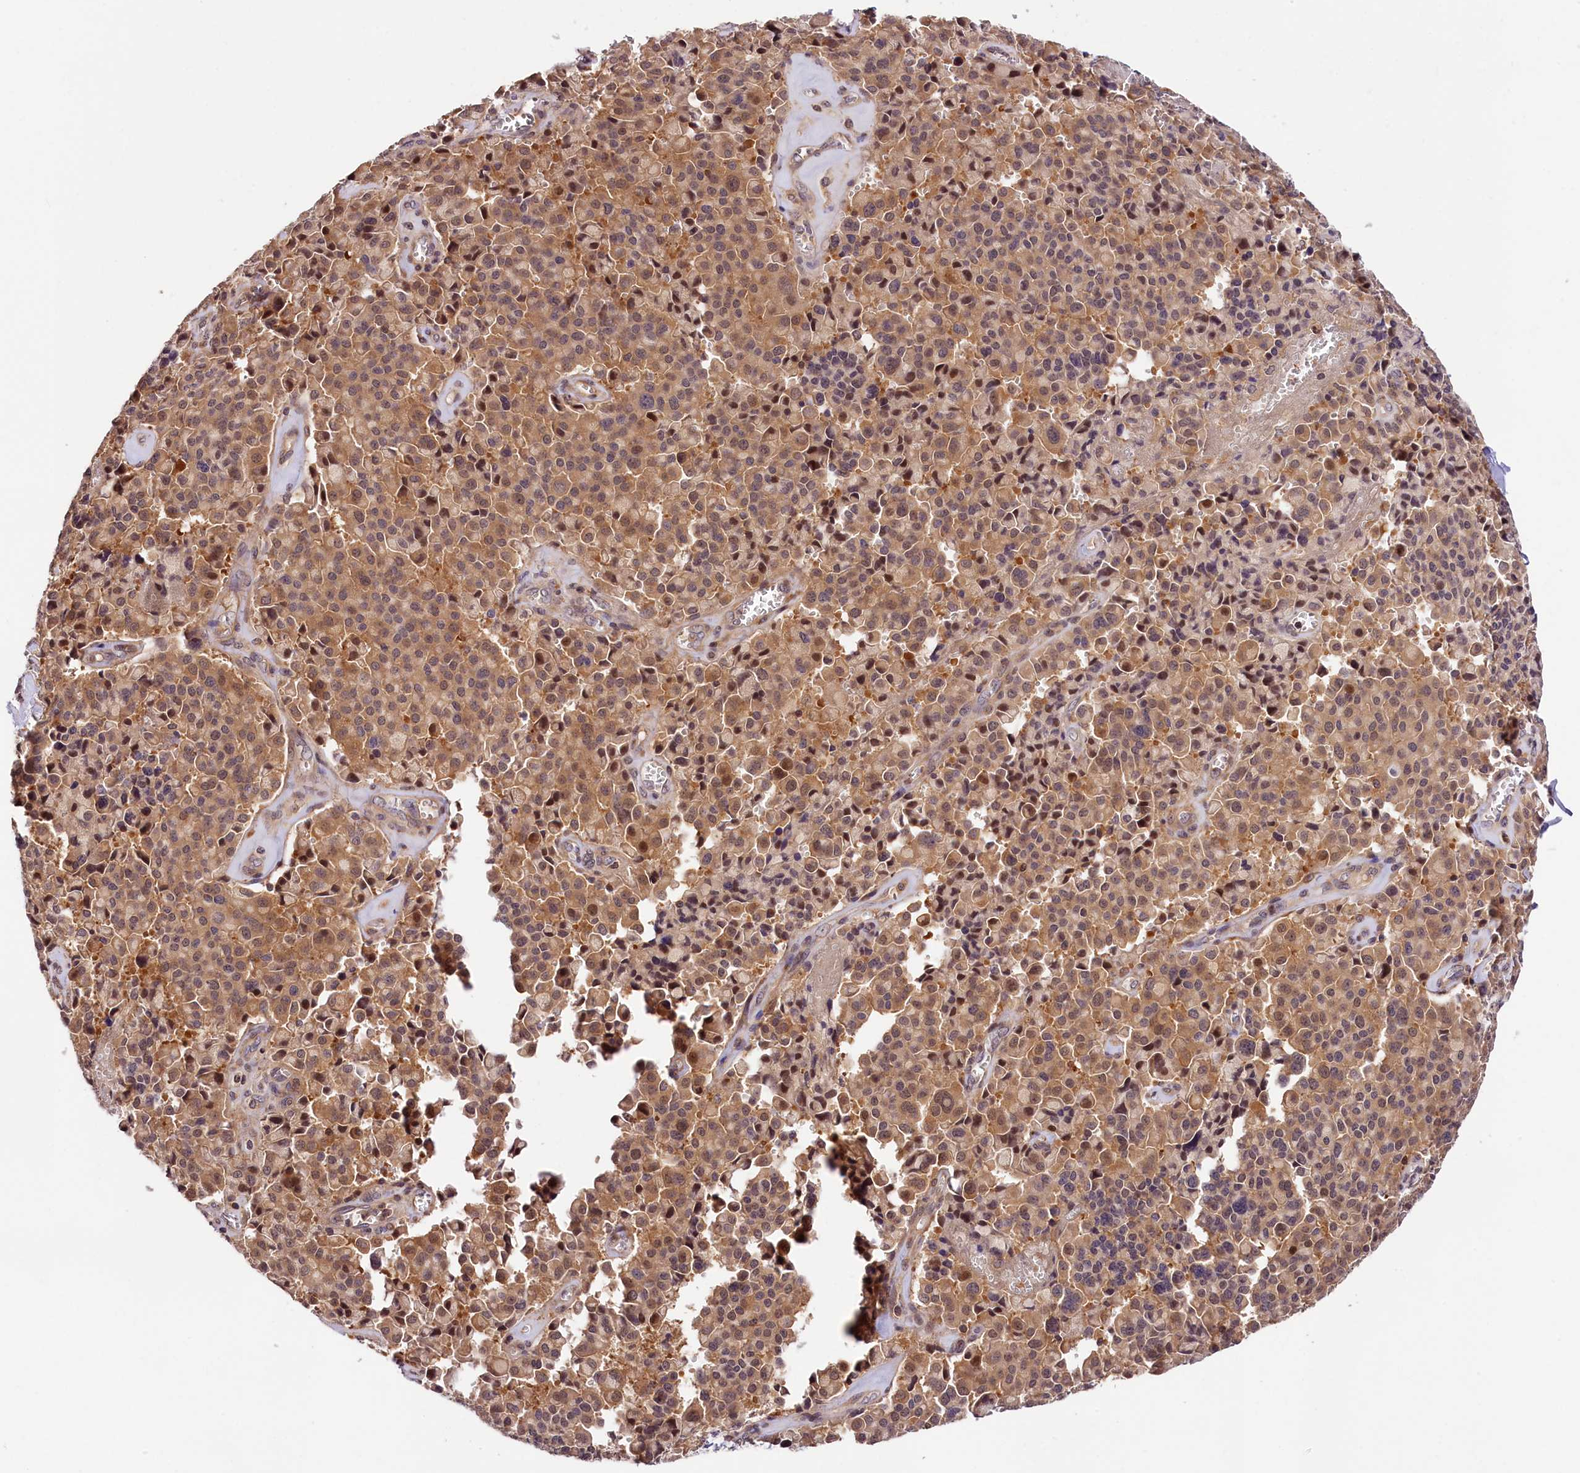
{"staining": {"intensity": "moderate", "quantity": ">75%", "location": "cytoplasmic/membranous,nuclear"}, "tissue": "pancreatic cancer", "cell_type": "Tumor cells", "image_type": "cancer", "snomed": [{"axis": "morphology", "description": "Adenocarcinoma, NOS"}, {"axis": "topography", "description": "Pancreas"}], "caption": "Human pancreatic adenocarcinoma stained for a protein (brown) exhibits moderate cytoplasmic/membranous and nuclear positive staining in about >75% of tumor cells.", "gene": "CHORDC1", "patient": {"sex": "male", "age": 65}}